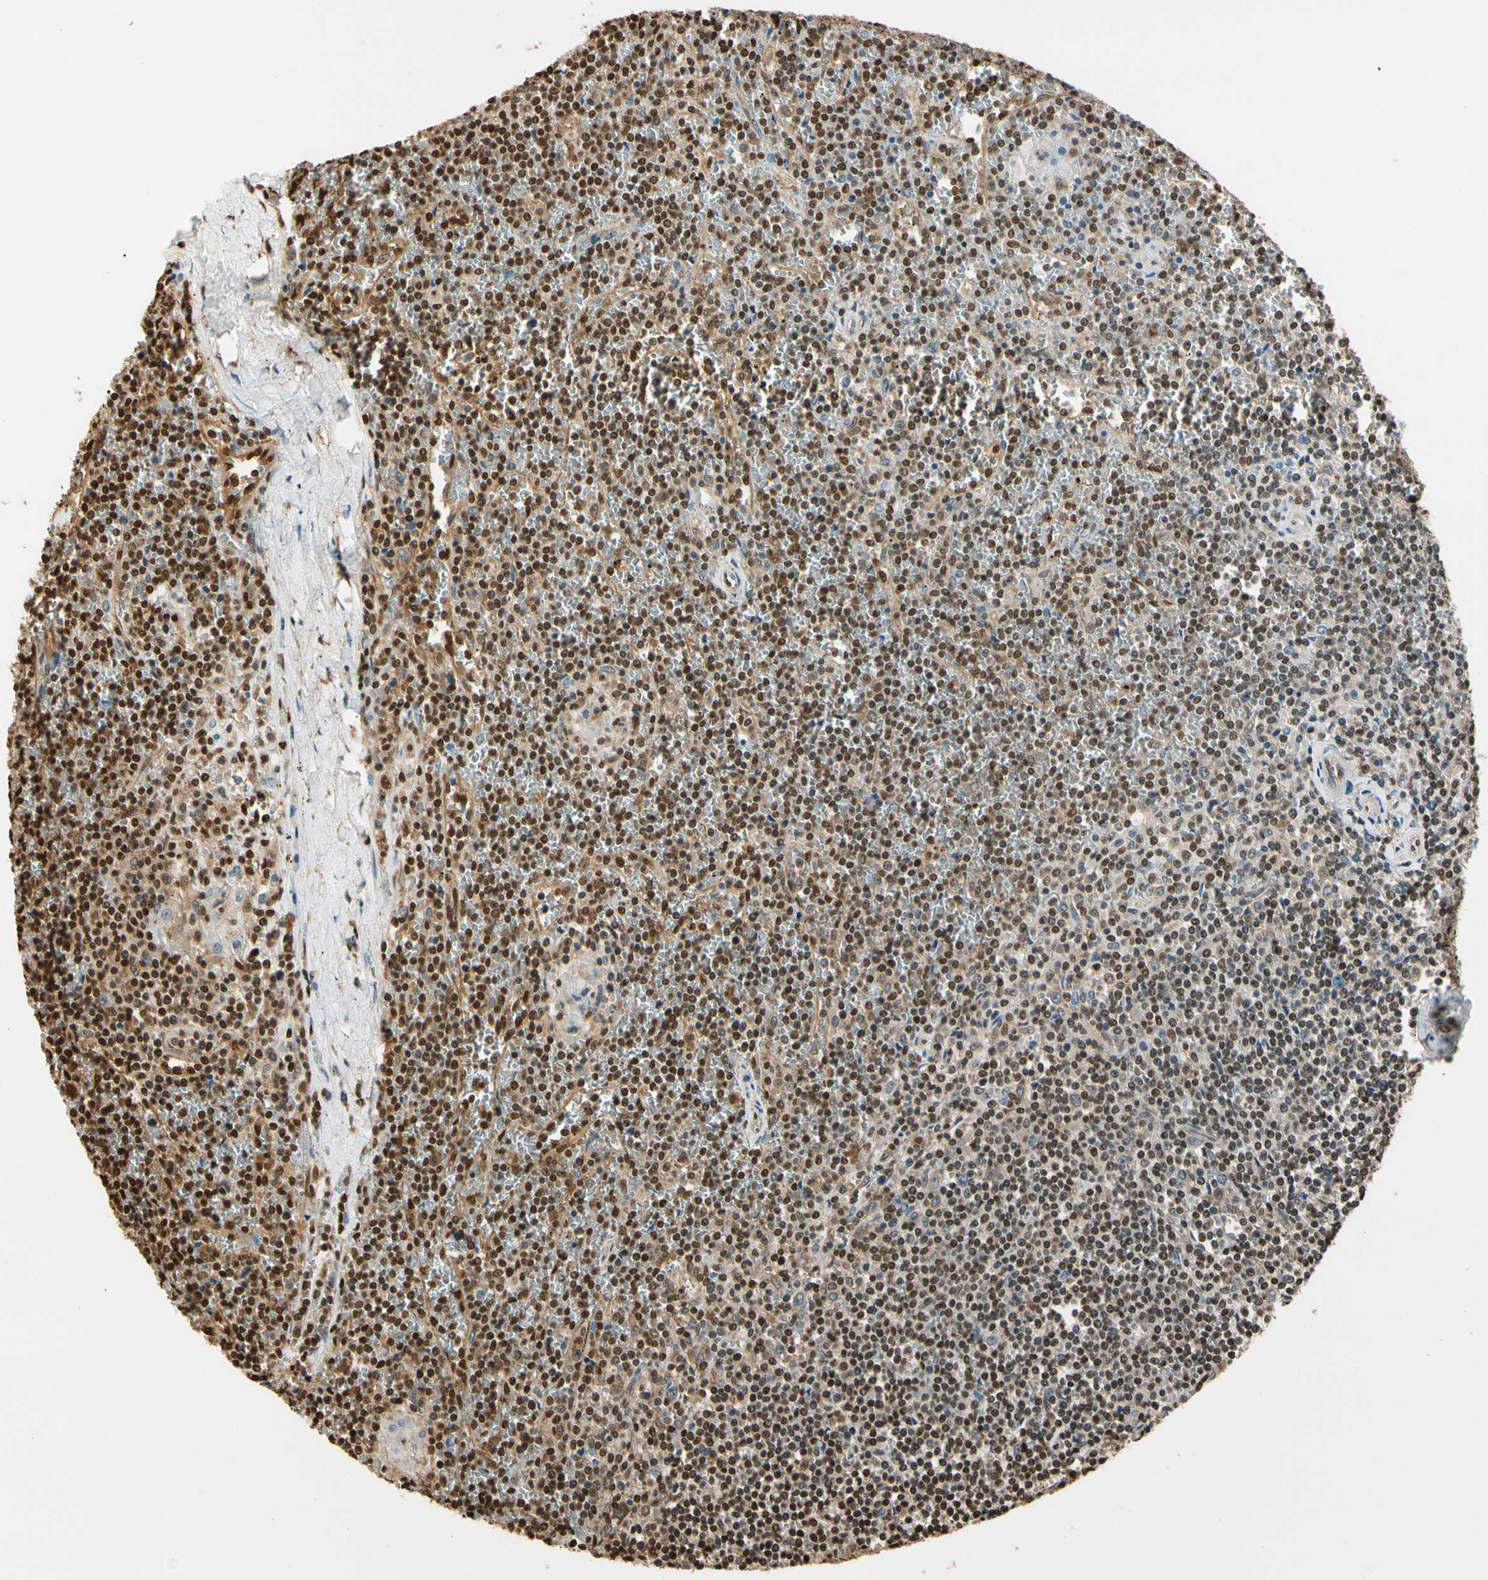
{"staining": {"intensity": "moderate", "quantity": ">75%", "location": "cytoplasmic/membranous,nuclear"}, "tissue": "lymphoma", "cell_type": "Tumor cells", "image_type": "cancer", "snomed": [{"axis": "morphology", "description": "Malignant lymphoma, non-Hodgkin's type, Low grade"}, {"axis": "topography", "description": "Spleen"}], "caption": "Immunohistochemical staining of low-grade malignant lymphoma, non-Hodgkin's type shows medium levels of moderate cytoplasmic/membranous and nuclear positivity in about >75% of tumor cells.", "gene": "PNCK", "patient": {"sex": "female", "age": 19}}